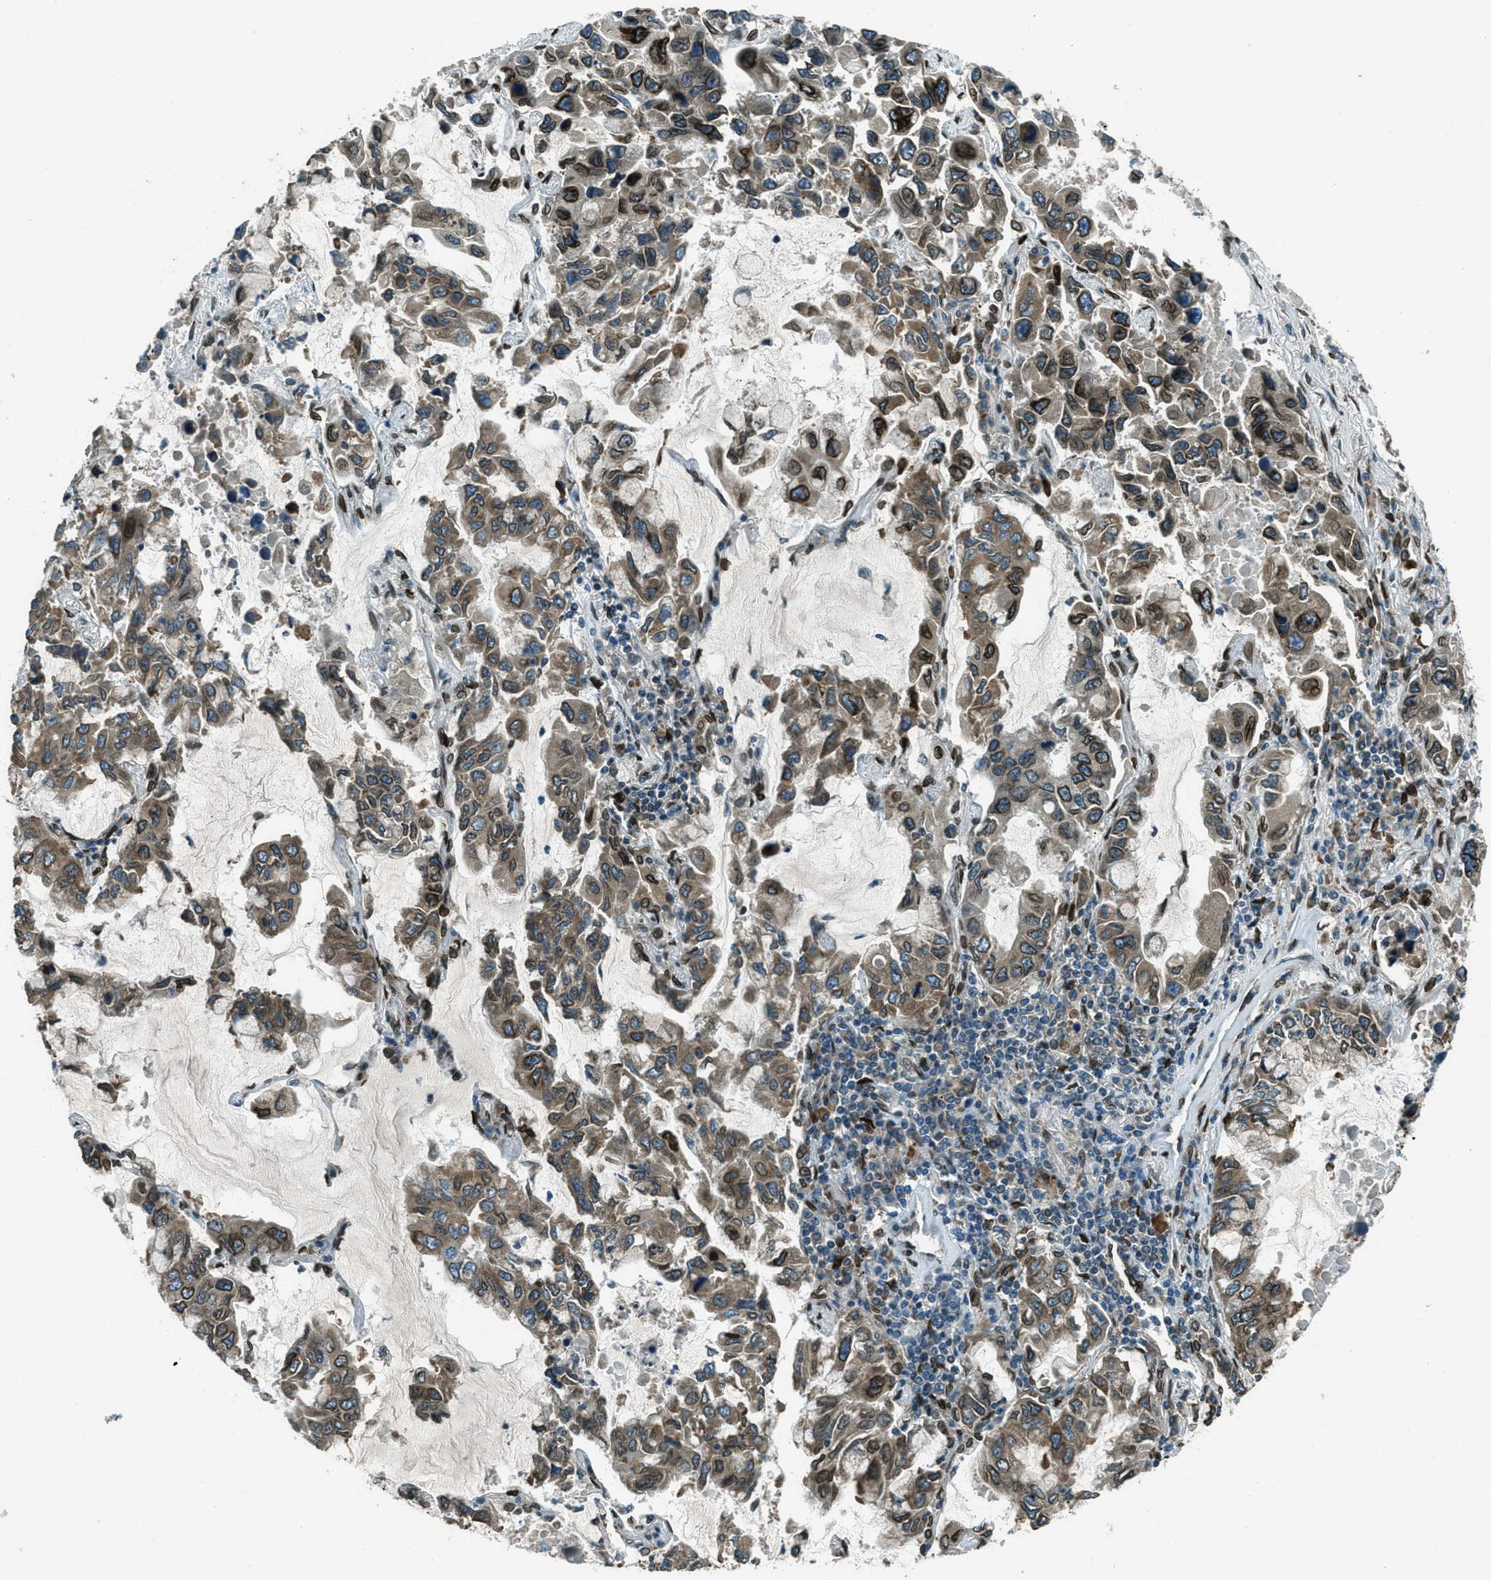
{"staining": {"intensity": "strong", "quantity": ">75%", "location": "cytoplasmic/membranous,nuclear"}, "tissue": "lung cancer", "cell_type": "Tumor cells", "image_type": "cancer", "snomed": [{"axis": "morphology", "description": "Adenocarcinoma, NOS"}, {"axis": "topography", "description": "Lung"}], "caption": "Strong cytoplasmic/membranous and nuclear expression for a protein is appreciated in approximately >75% of tumor cells of lung cancer using immunohistochemistry (IHC).", "gene": "LEMD2", "patient": {"sex": "male", "age": 64}}